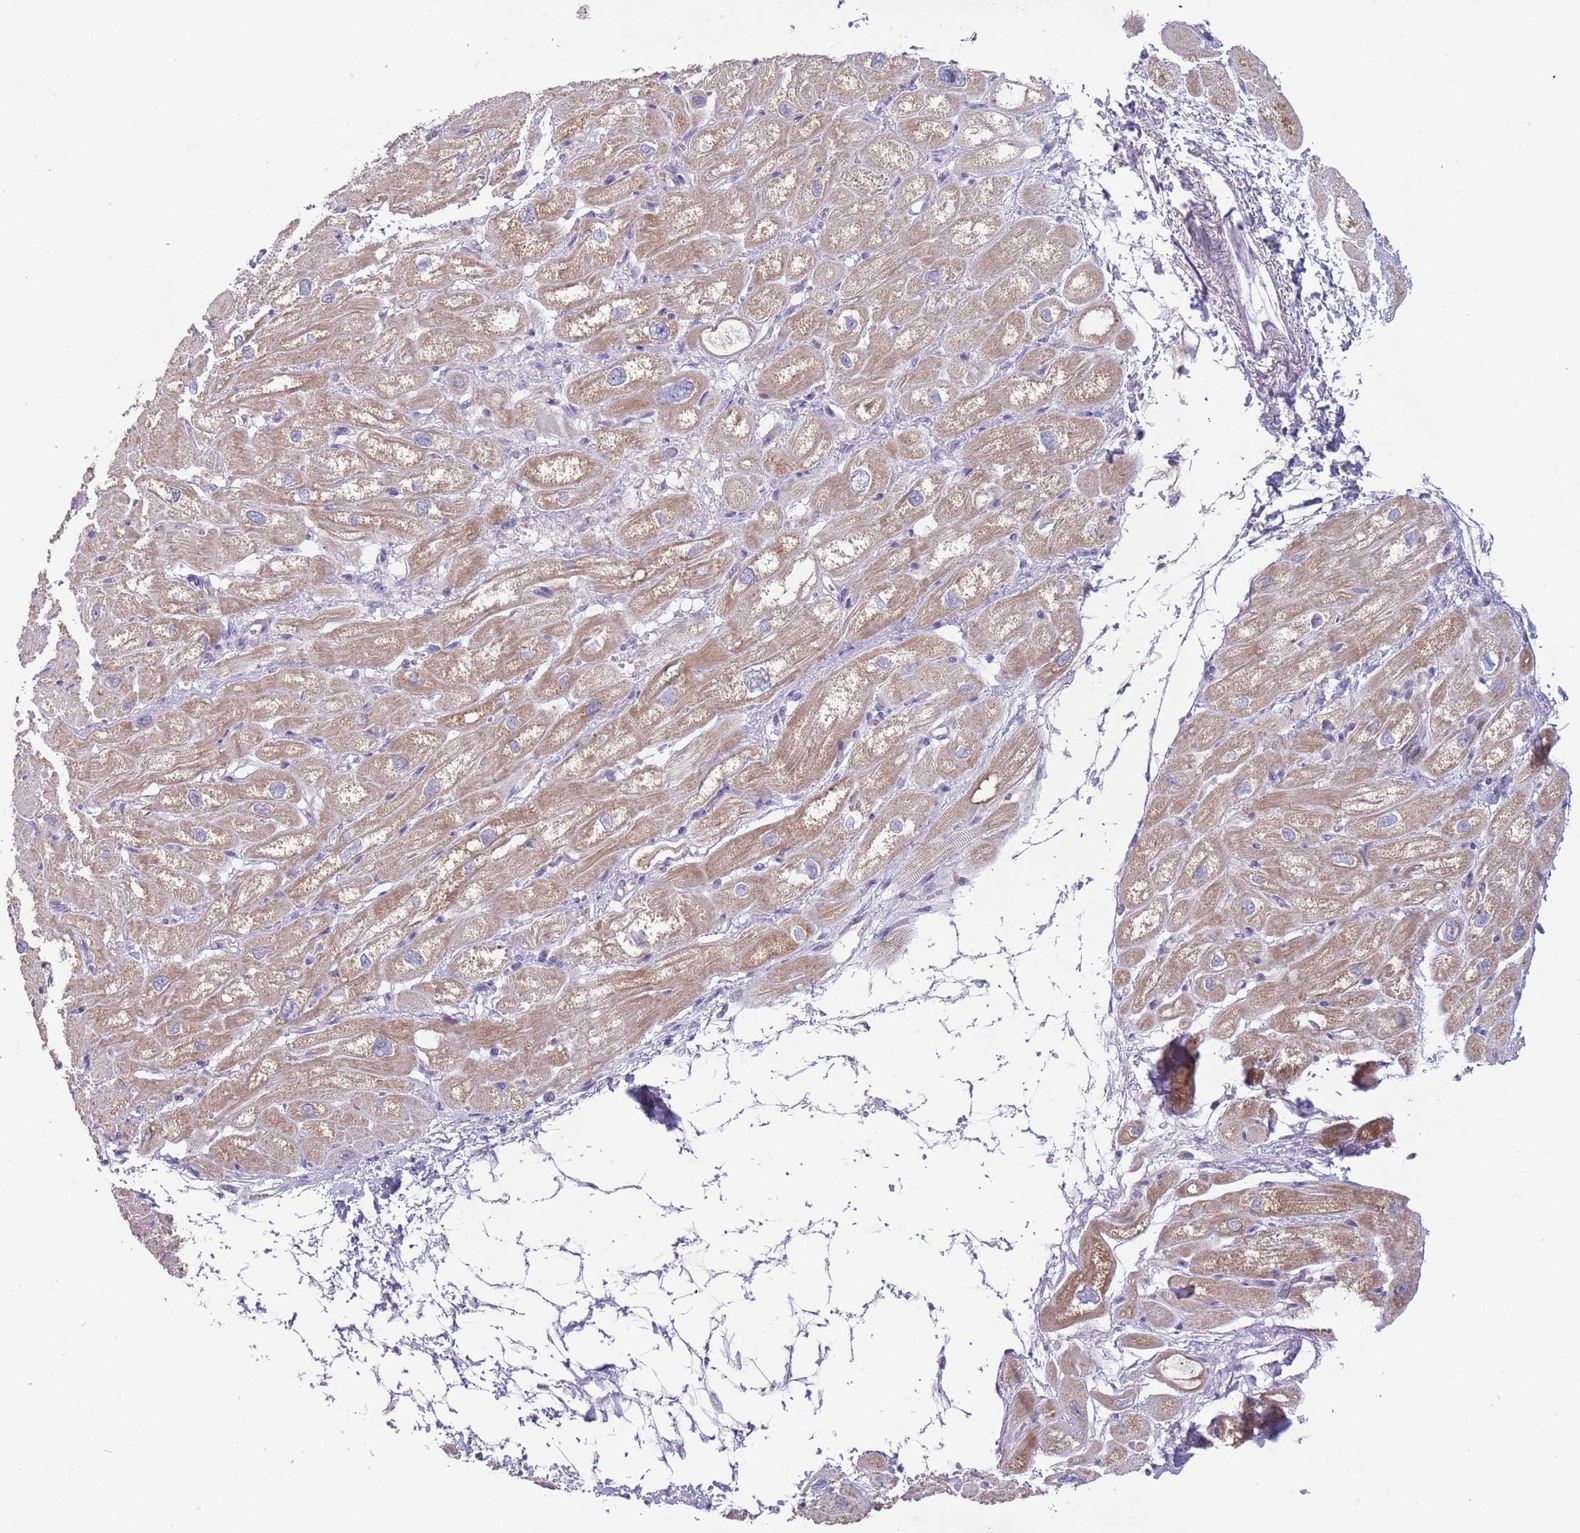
{"staining": {"intensity": "moderate", "quantity": "25%-75%", "location": "cytoplasmic/membranous"}, "tissue": "heart muscle", "cell_type": "Cardiomyocytes", "image_type": "normal", "snomed": [{"axis": "morphology", "description": "Normal tissue, NOS"}, {"axis": "topography", "description": "Heart"}], "caption": "Immunohistochemistry (IHC) (DAB (3,3'-diaminobenzidine)) staining of benign heart muscle shows moderate cytoplasmic/membranous protein expression in about 25%-75% of cardiomyocytes. The staining was performed using DAB (3,3'-diaminobenzidine), with brown indicating positive protein expression. Nuclei are stained blue with hematoxylin.", "gene": "PRAC1", "patient": {"sex": "male", "age": 50}}